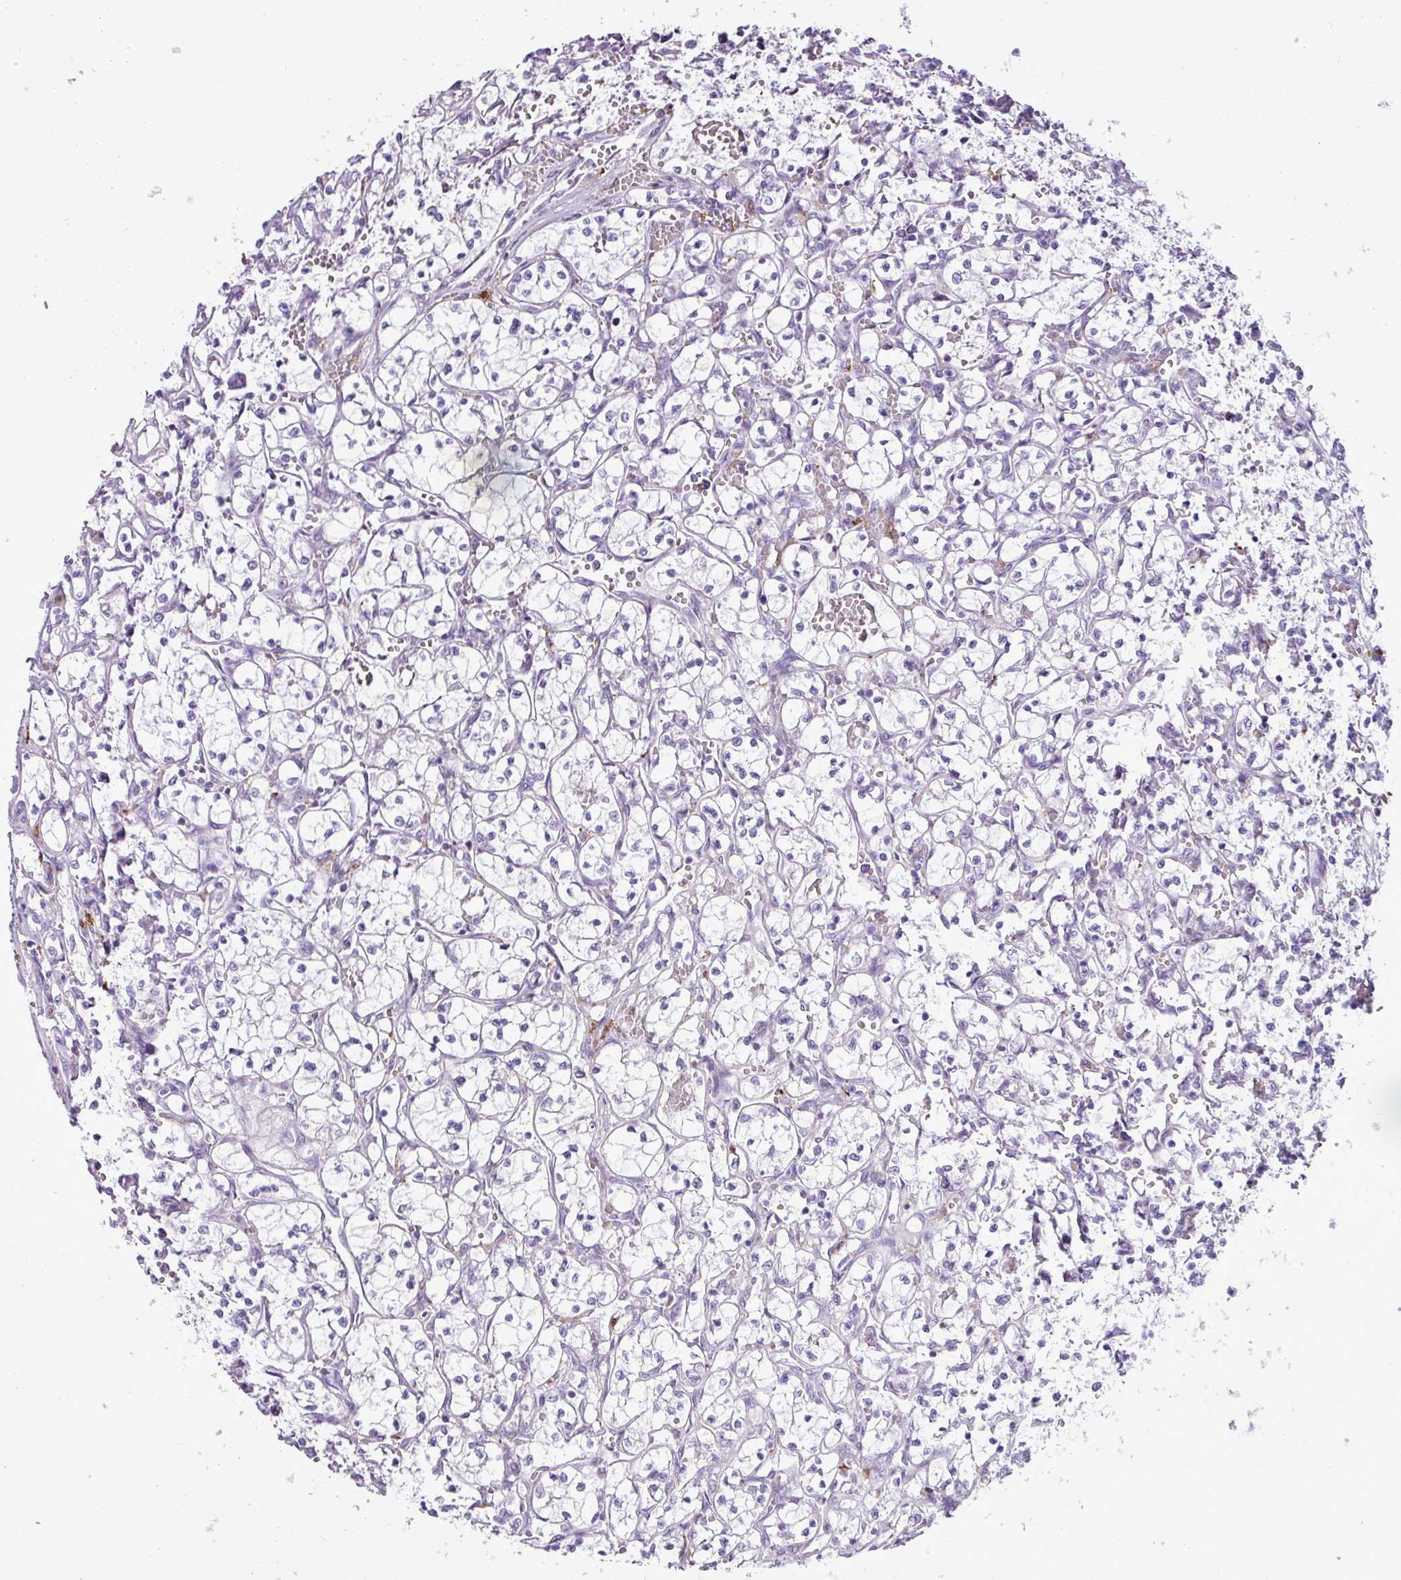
{"staining": {"intensity": "negative", "quantity": "none", "location": "none"}, "tissue": "renal cancer", "cell_type": "Tumor cells", "image_type": "cancer", "snomed": [{"axis": "morphology", "description": "Adenocarcinoma, NOS"}, {"axis": "topography", "description": "Kidney"}], "caption": "Immunohistochemistry micrograph of human adenocarcinoma (renal) stained for a protein (brown), which reveals no staining in tumor cells.", "gene": "TMEM200C", "patient": {"sex": "female", "age": 69}}